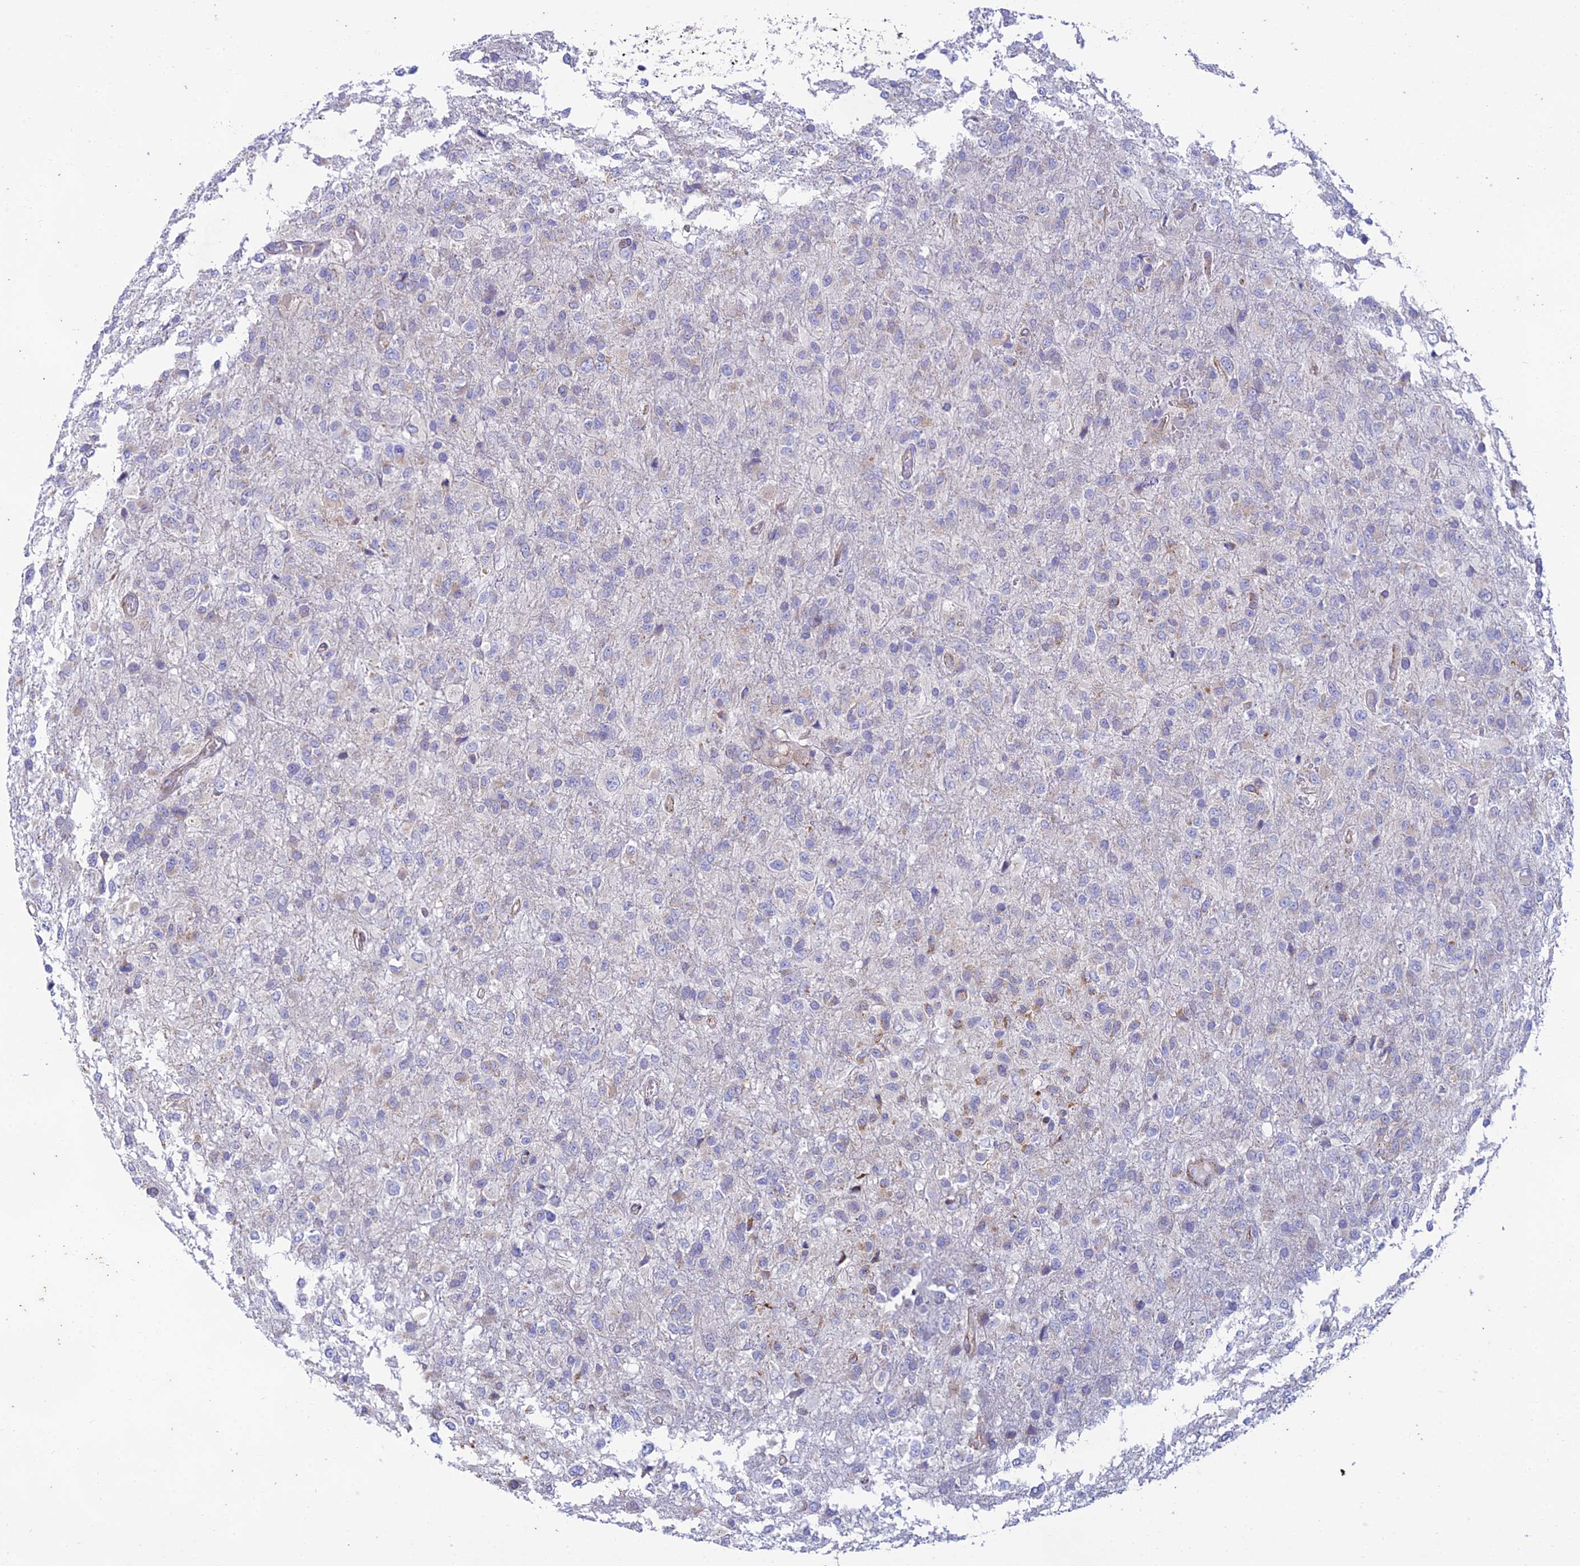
{"staining": {"intensity": "negative", "quantity": "none", "location": "none"}, "tissue": "glioma", "cell_type": "Tumor cells", "image_type": "cancer", "snomed": [{"axis": "morphology", "description": "Glioma, malignant, High grade"}, {"axis": "topography", "description": "Brain"}], "caption": "Micrograph shows no significant protein staining in tumor cells of malignant high-grade glioma.", "gene": "PTCD2", "patient": {"sex": "female", "age": 74}}